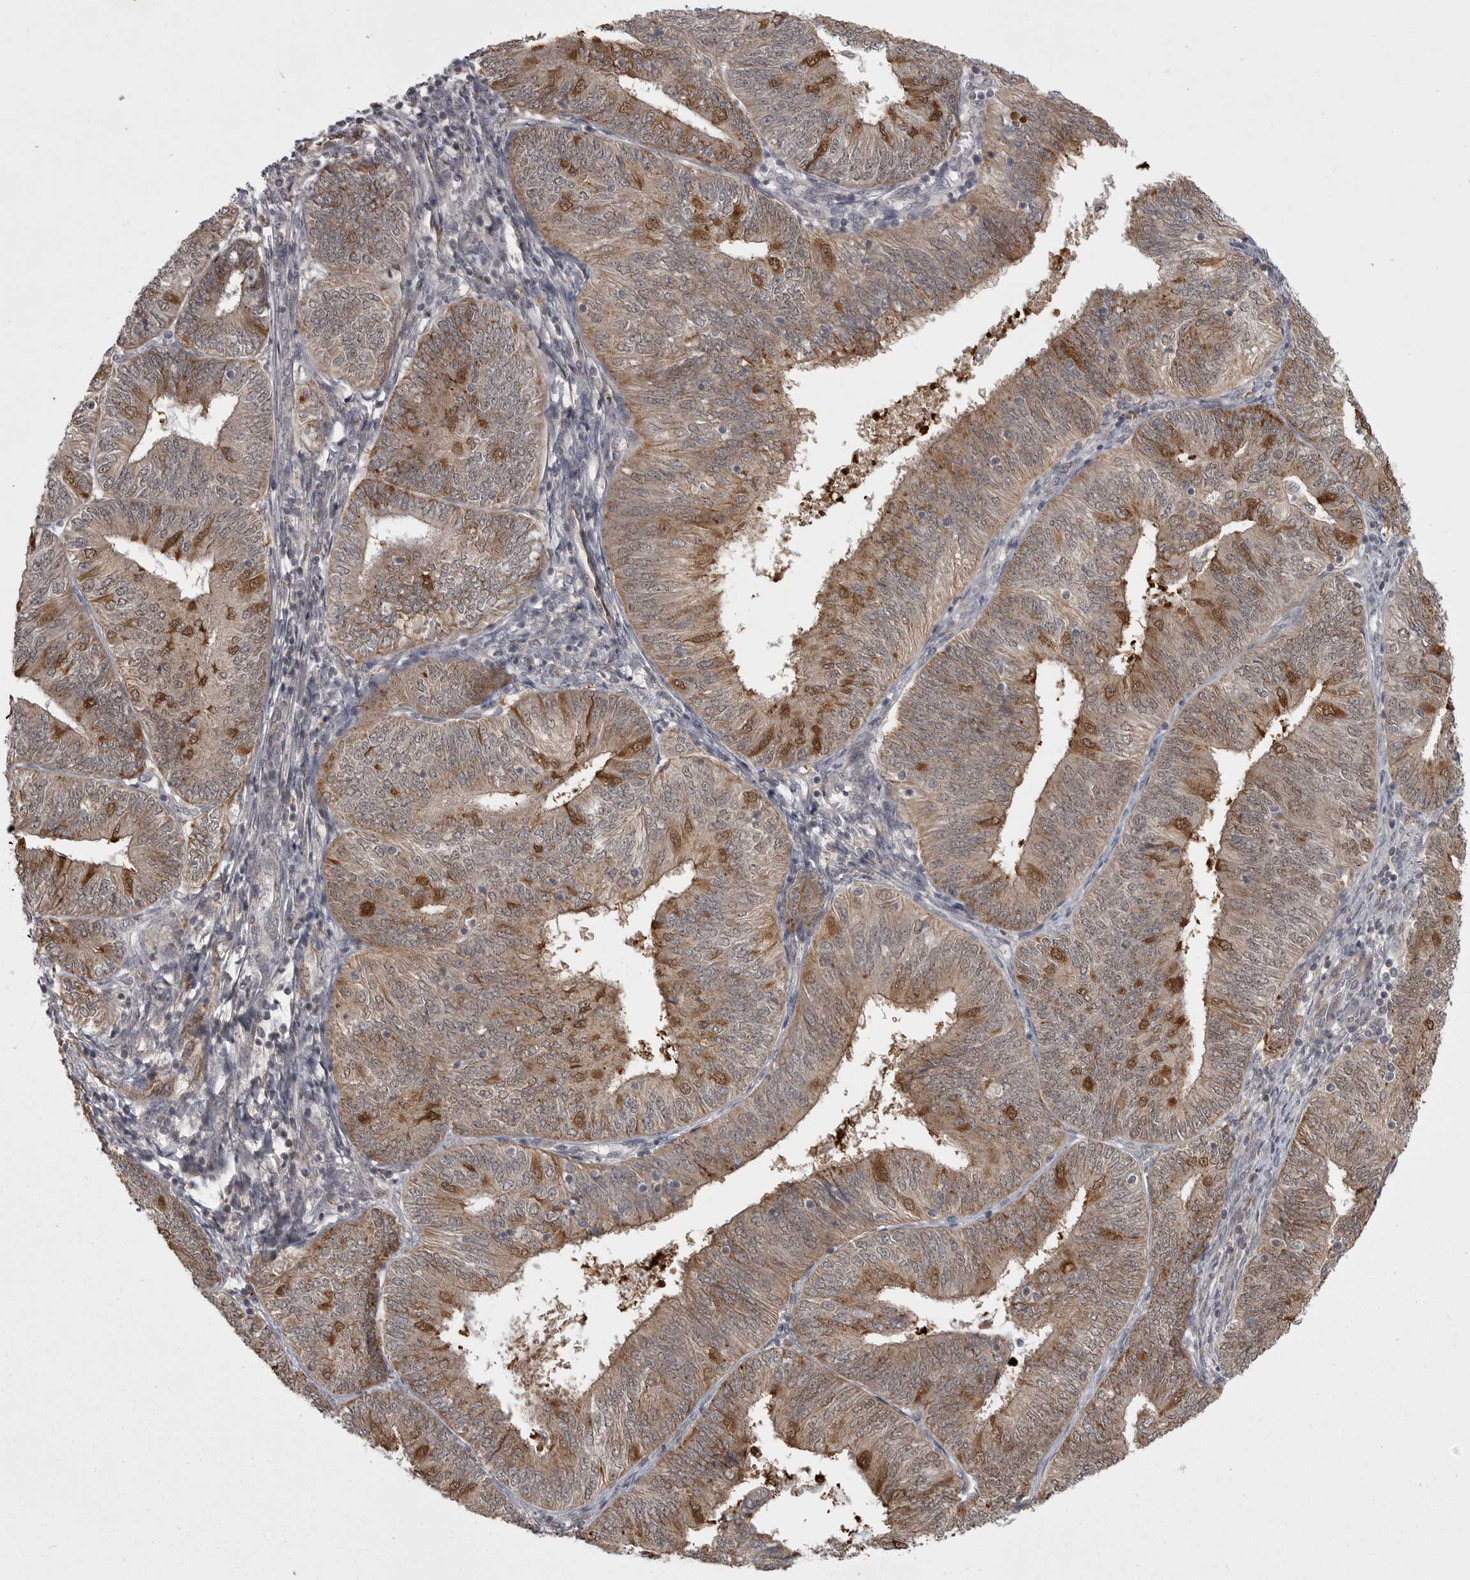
{"staining": {"intensity": "moderate", "quantity": "25%-75%", "location": "cytoplasmic/membranous,nuclear"}, "tissue": "endometrial cancer", "cell_type": "Tumor cells", "image_type": "cancer", "snomed": [{"axis": "morphology", "description": "Adenocarcinoma, NOS"}, {"axis": "topography", "description": "Endometrium"}], "caption": "DAB immunohistochemical staining of human endometrial adenocarcinoma shows moderate cytoplasmic/membranous and nuclear protein positivity in about 25%-75% of tumor cells.", "gene": "PPP1R9A", "patient": {"sex": "female", "age": 58}}